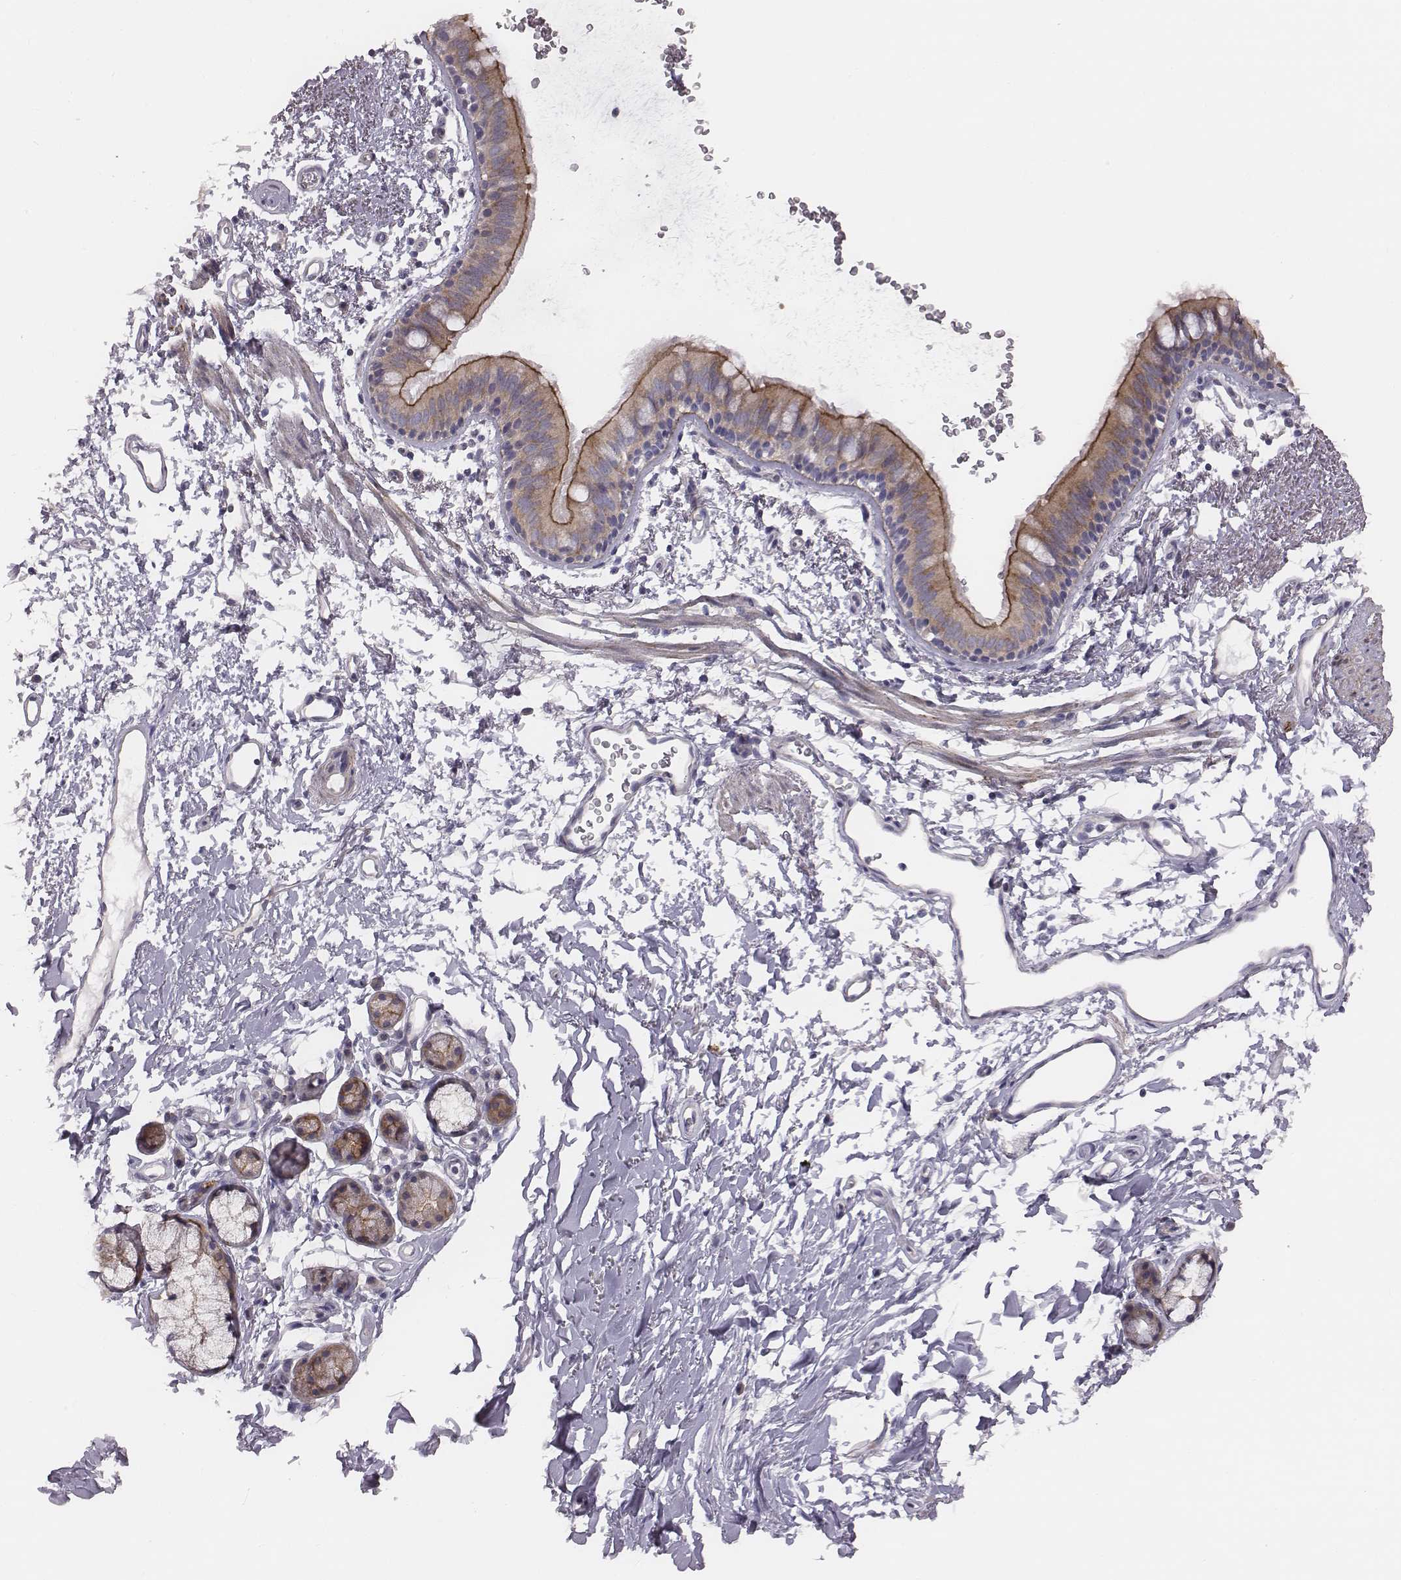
{"staining": {"intensity": "strong", "quantity": ">75%", "location": "cytoplasmic/membranous"}, "tissue": "bronchus", "cell_type": "Respiratory epithelial cells", "image_type": "normal", "snomed": [{"axis": "morphology", "description": "Normal tissue, NOS"}, {"axis": "topography", "description": "Lymph node"}, {"axis": "topography", "description": "Bronchus"}], "caption": "Human bronchus stained for a protein (brown) demonstrates strong cytoplasmic/membranous positive staining in about >75% of respiratory epithelial cells.", "gene": "PRKCZ", "patient": {"sex": "female", "age": 70}}